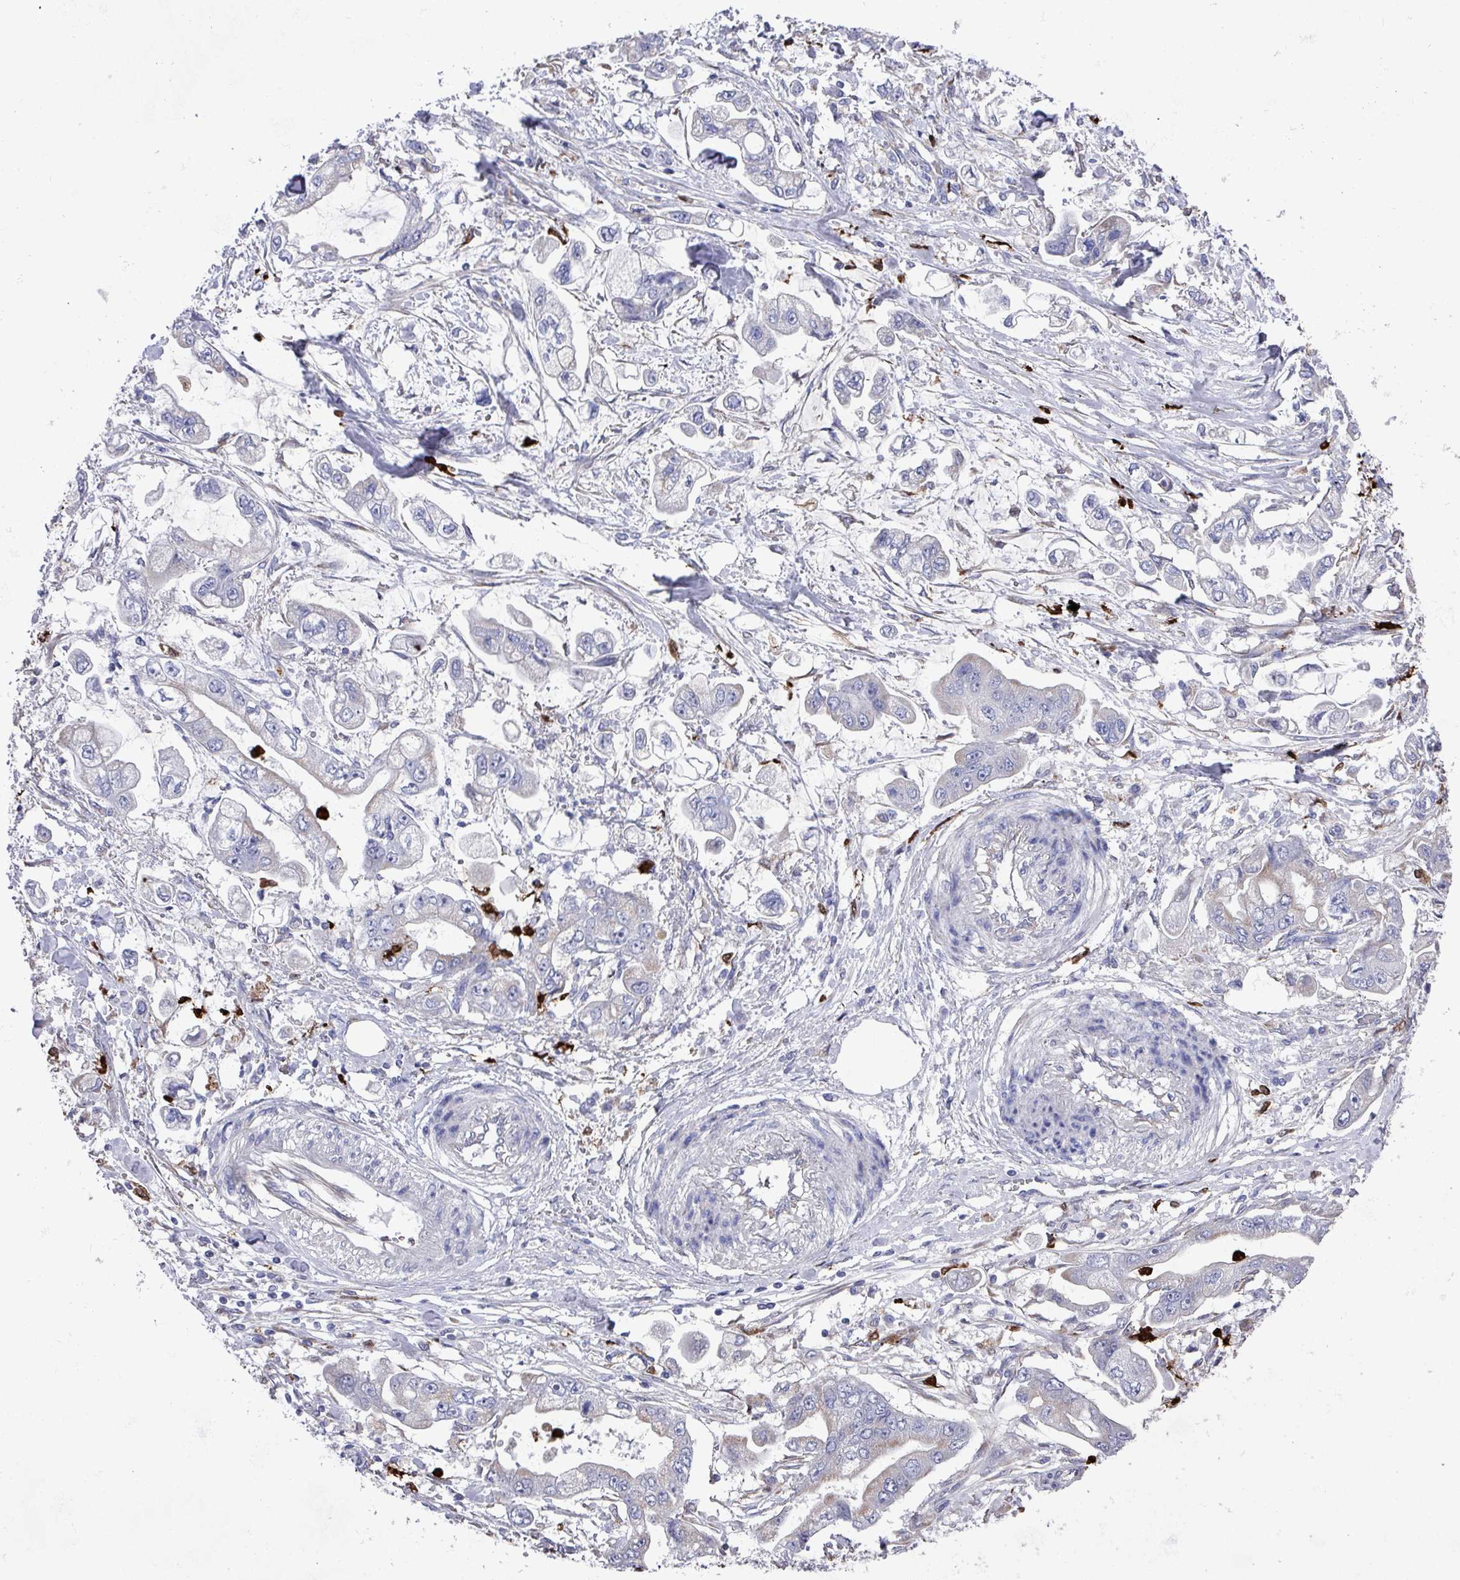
{"staining": {"intensity": "negative", "quantity": "none", "location": "none"}, "tissue": "stomach cancer", "cell_type": "Tumor cells", "image_type": "cancer", "snomed": [{"axis": "morphology", "description": "Adenocarcinoma, NOS"}, {"axis": "topography", "description": "Stomach"}], "caption": "A high-resolution photomicrograph shows IHC staining of stomach adenocarcinoma, which shows no significant staining in tumor cells.", "gene": "UQCC2", "patient": {"sex": "male", "age": 62}}